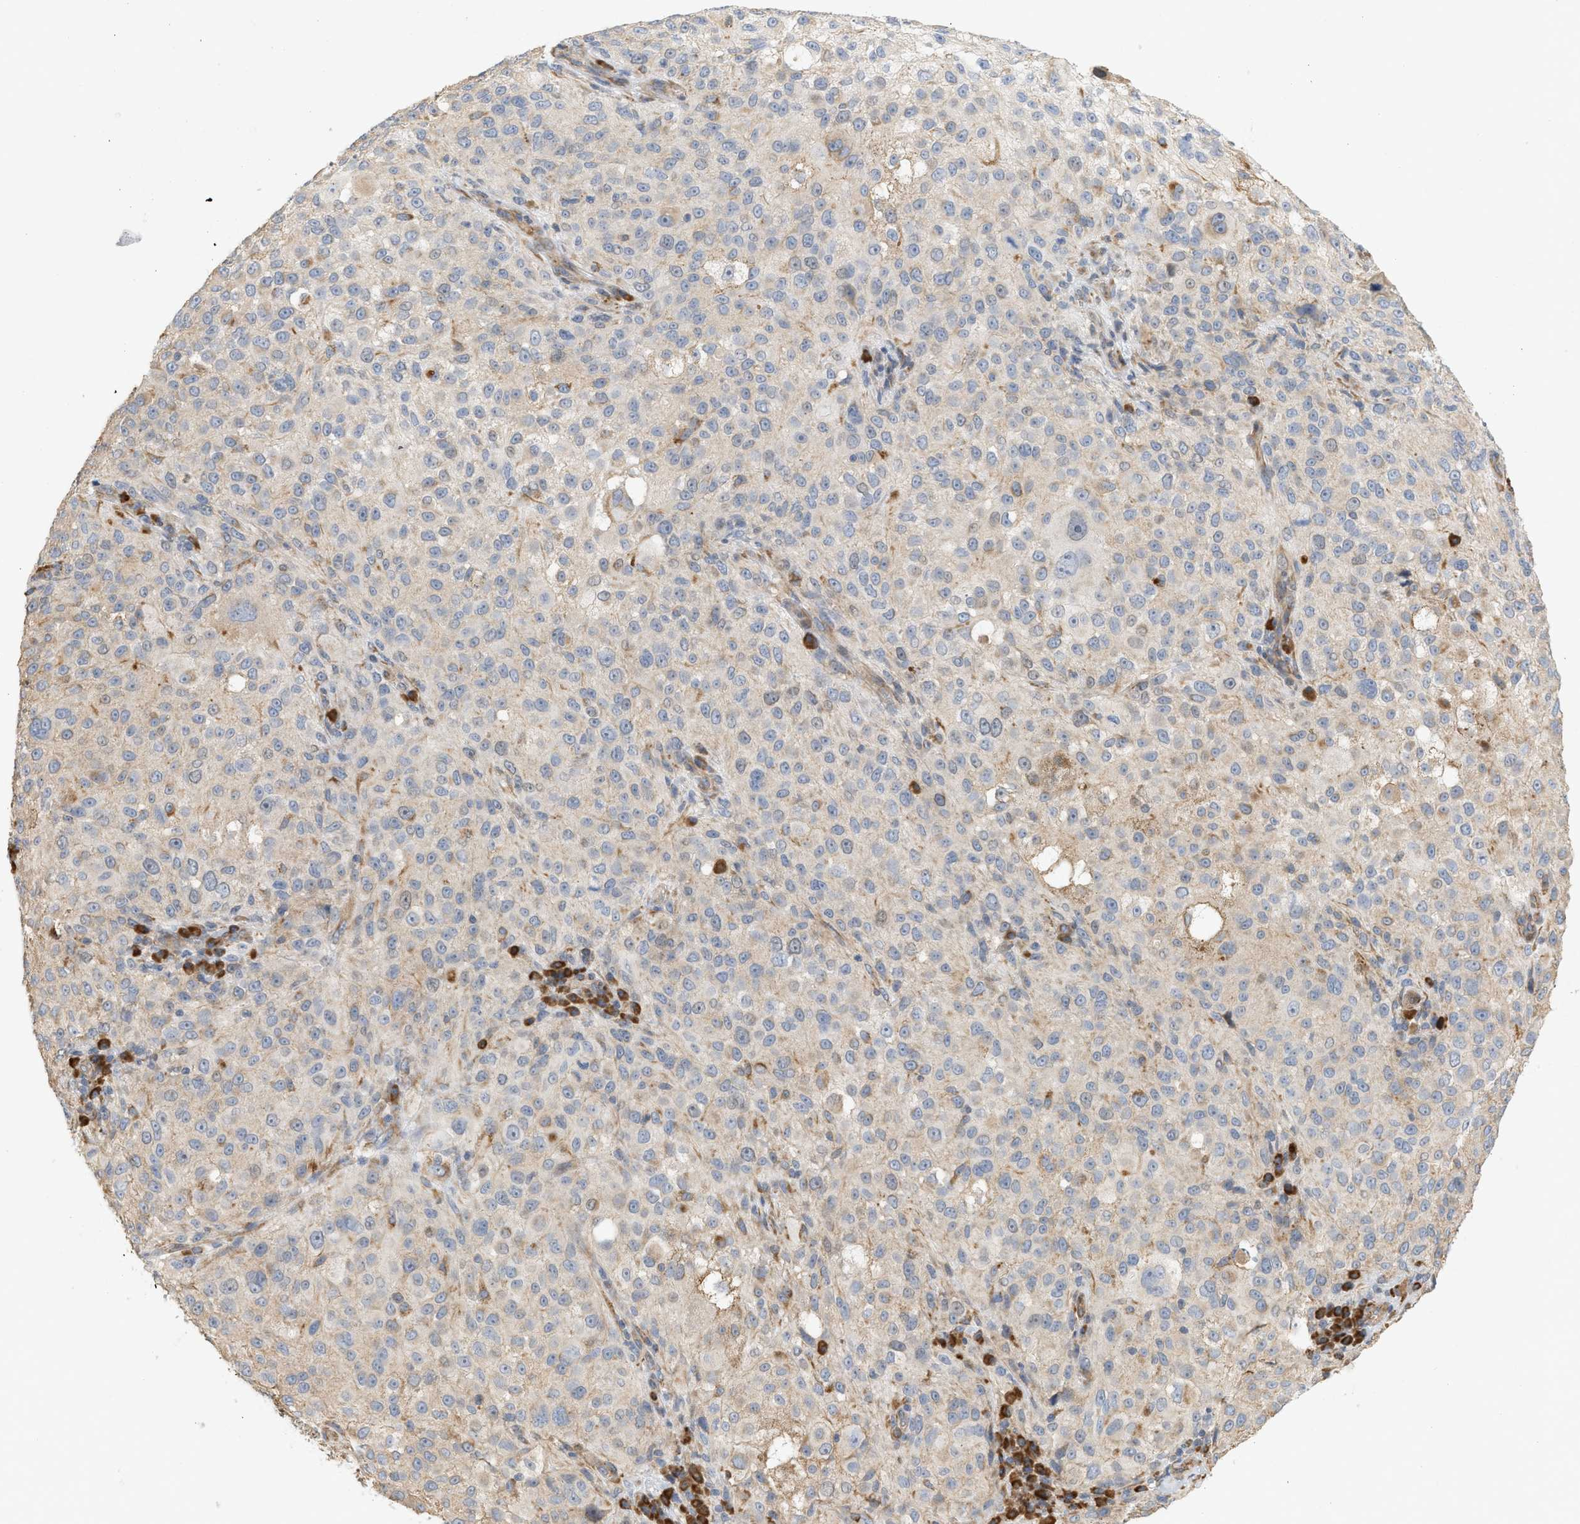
{"staining": {"intensity": "weak", "quantity": "<25%", "location": "cytoplasmic/membranous"}, "tissue": "melanoma", "cell_type": "Tumor cells", "image_type": "cancer", "snomed": [{"axis": "morphology", "description": "Necrosis, NOS"}, {"axis": "morphology", "description": "Malignant melanoma, NOS"}, {"axis": "topography", "description": "Skin"}], "caption": "Histopathology image shows no protein expression in tumor cells of malignant melanoma tissue. (DAB (3,3'-diaminobenzidine) IHC visualized using brightfield microscopy, high magnification).", "gene": "SVOP", "patient": {"sex": "female", "age": 87}}